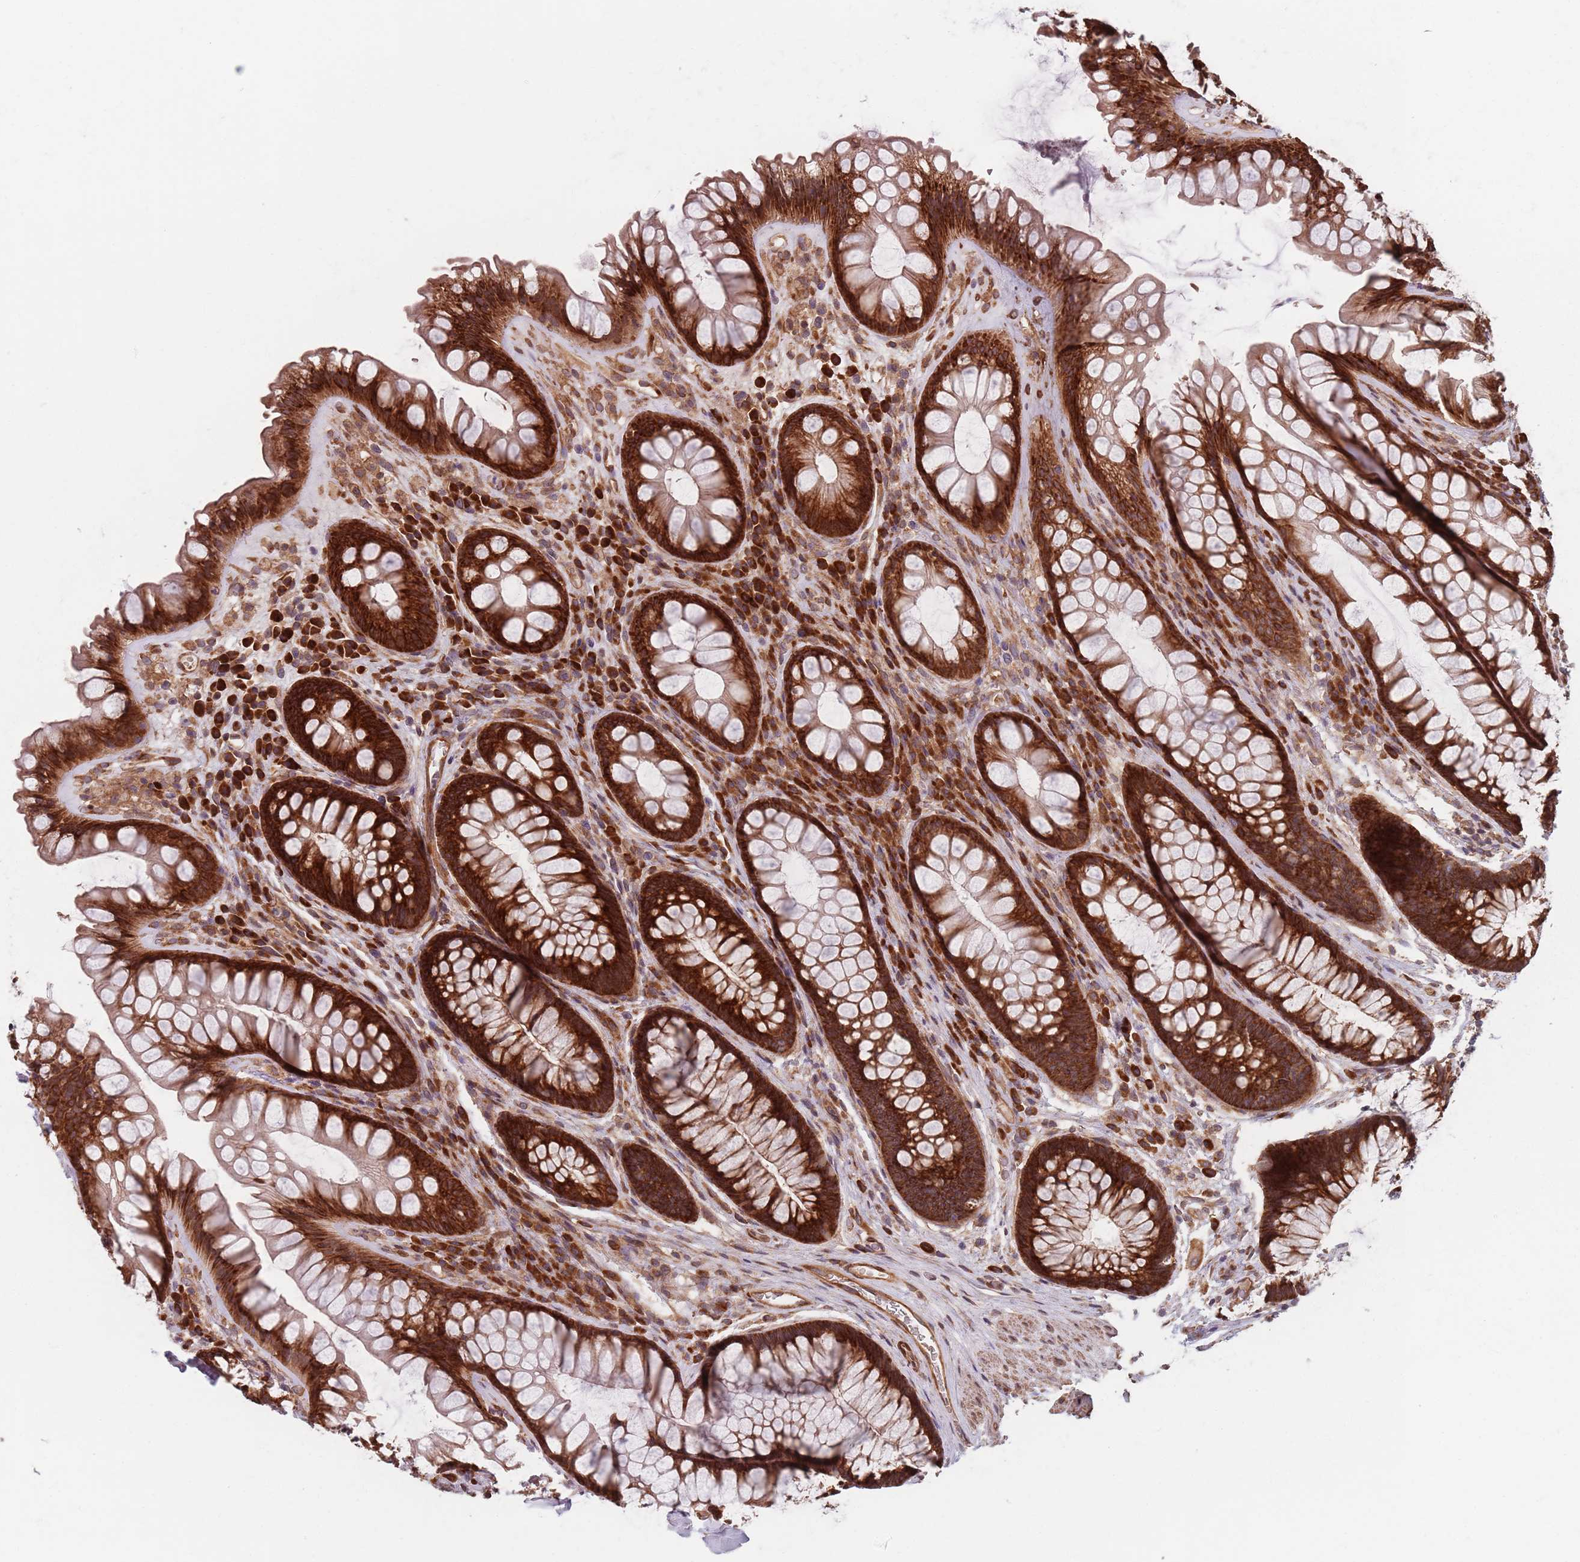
{"staining": {"intensity": "strong", "quantity": ">75%", "location": "cytoplasmic/membranous"}, "tissue": "rectum", "cell_type": "Glandular cells", "image_type": "normal", "snomed": [{"axis": "morphology", "description": "Normal tissue, NOS"}, {"axis": "topography", "description": "Rectum"}], "caption": "Glandular cells demonstrate high levels of strong cytoplasmic/membranous staining in about >75% of cells in unremarkable rectum.", "gene": "NOTCH3", "patient": {"sex": "male", "age": 74}}